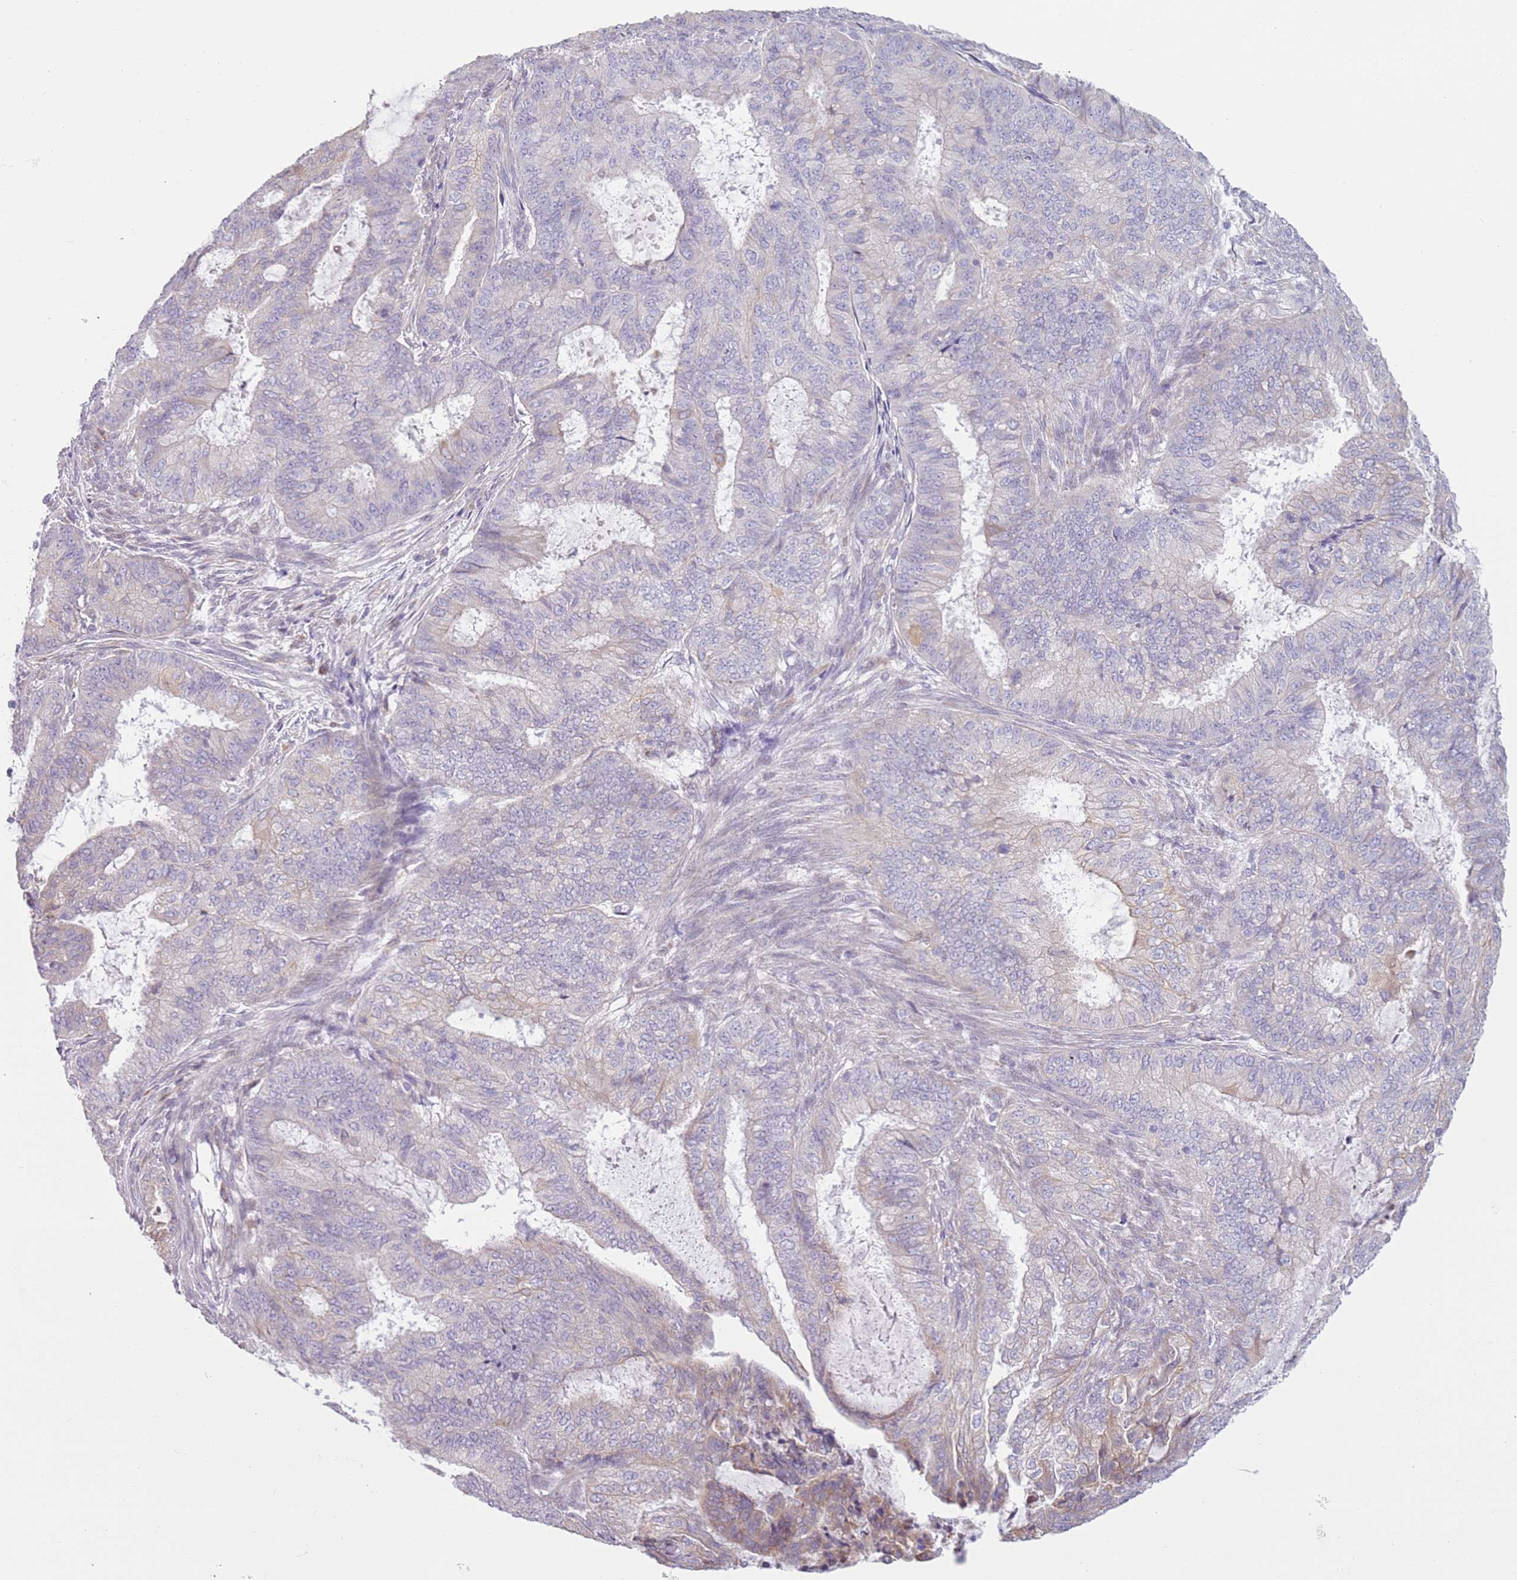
{"staining": {"intensity": "weak", "quantity": "<25%", "location": "cytoplasmic/membranous"}, "tissue": "endometrial cancer", "cell_type": "Tumor cells", "image_type": "cancer", "snomed": [{"axis": "morphology", "description": "Adenocarcinoma, NOS"}, {"axis": "topography", "description": "Endometrium"}], "caption": "Endometrial cancer (adenocarcinoma) was stained to show a protein in brown. There is no significant positivity in tumor cells.", "gene": "OAF", "patient": {"sex": "female", "age": 51}}